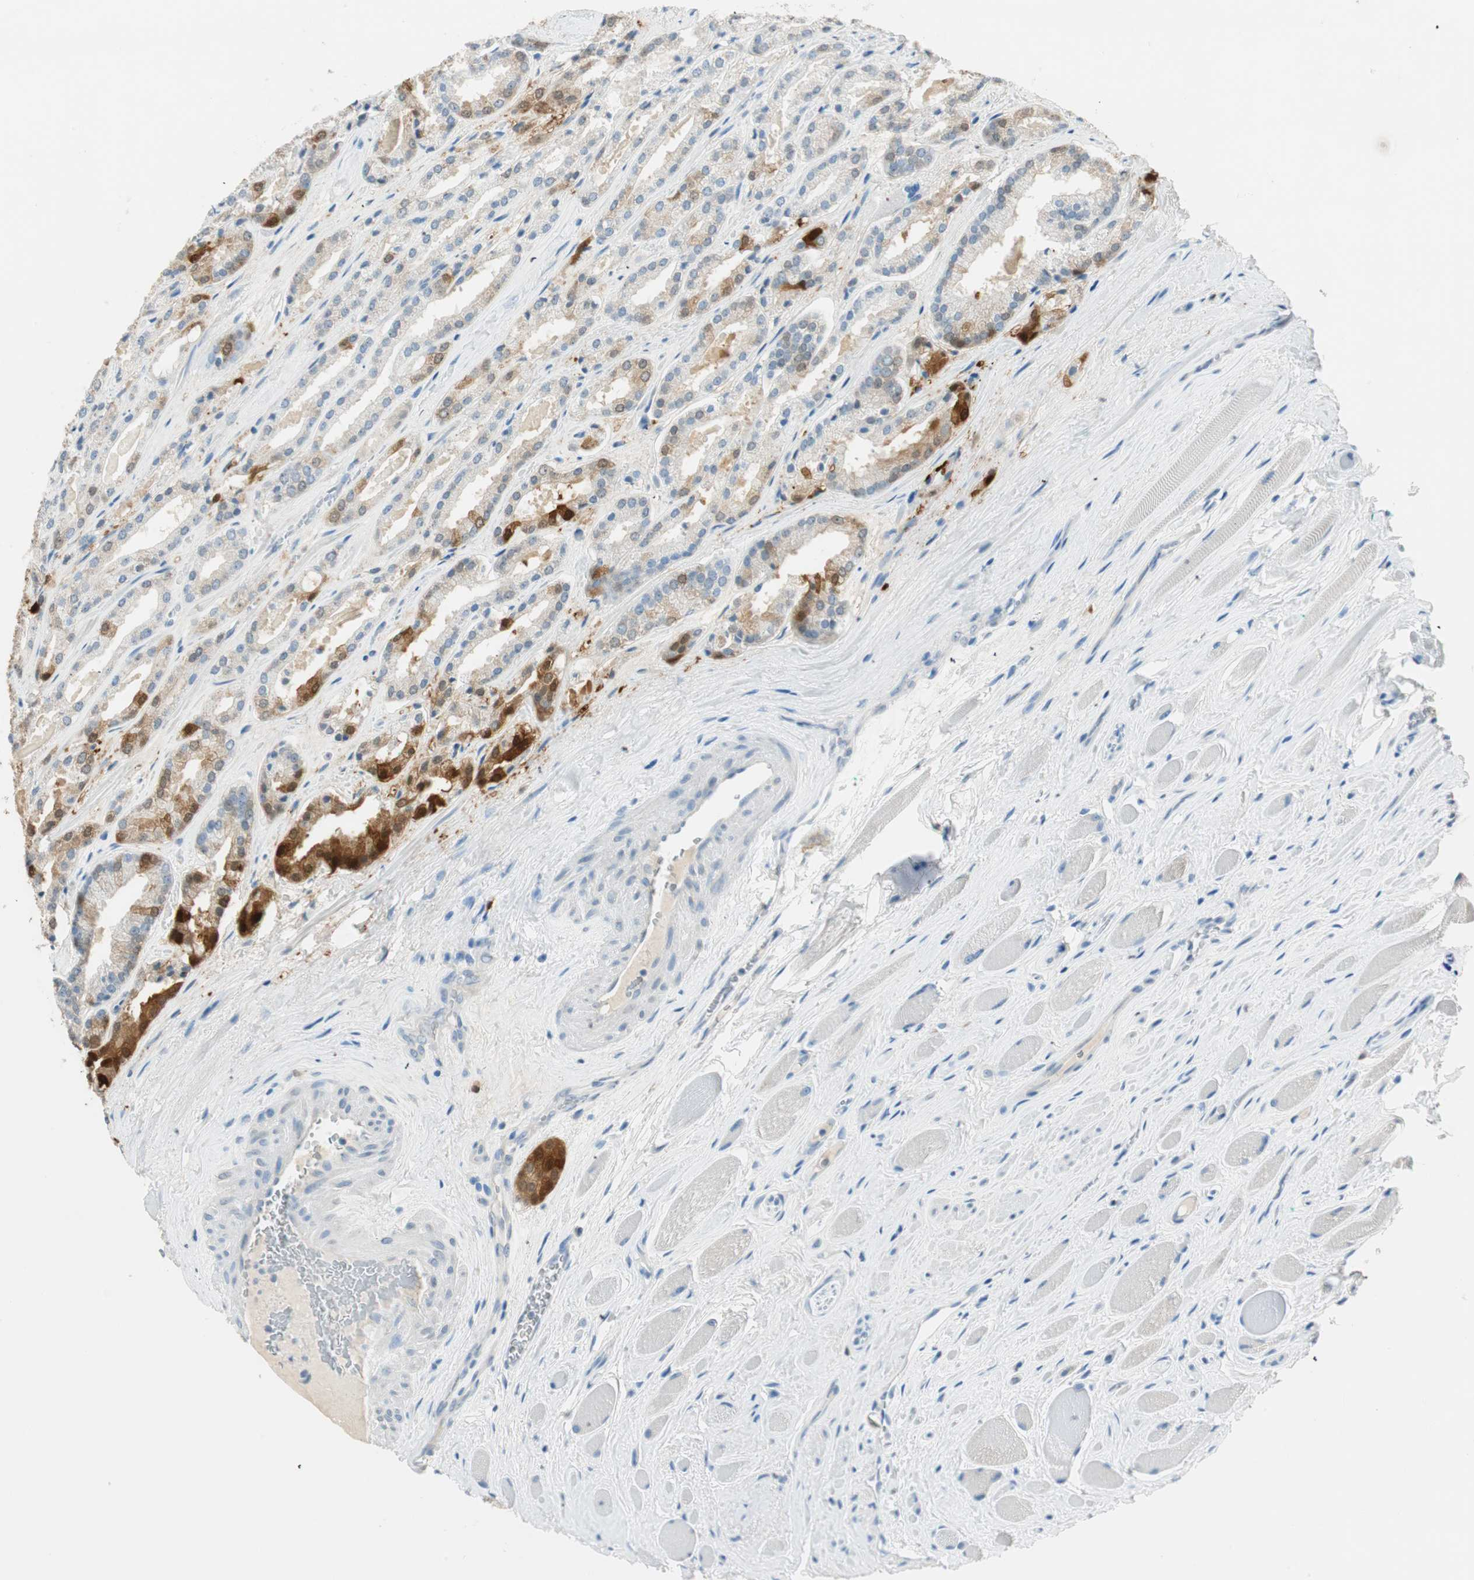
{"staining": {"intensity": "strong", "quantity": "<25%", "location": "cytoplasmic/membranous,nuclear"}, "tissue": "prostate cancer", "cell_type": "Tumor cells", "image_type": "cancer", "snomed": [{"axis": "morphology", "description": "Adenocarcinoma, Low grade"}, {"axis": "topography", "description": "Prostate"}], "caption": "Strong cytoplasmic/membranous and nuclear staining is present in about <25% of tumor cells in low-grade adenocarcinoma (prostate). (DAB = brown stain, brightfield microscopy at high magnification).", "gene": "HPGD", "patient": {"sex": "male", "age": 59}}